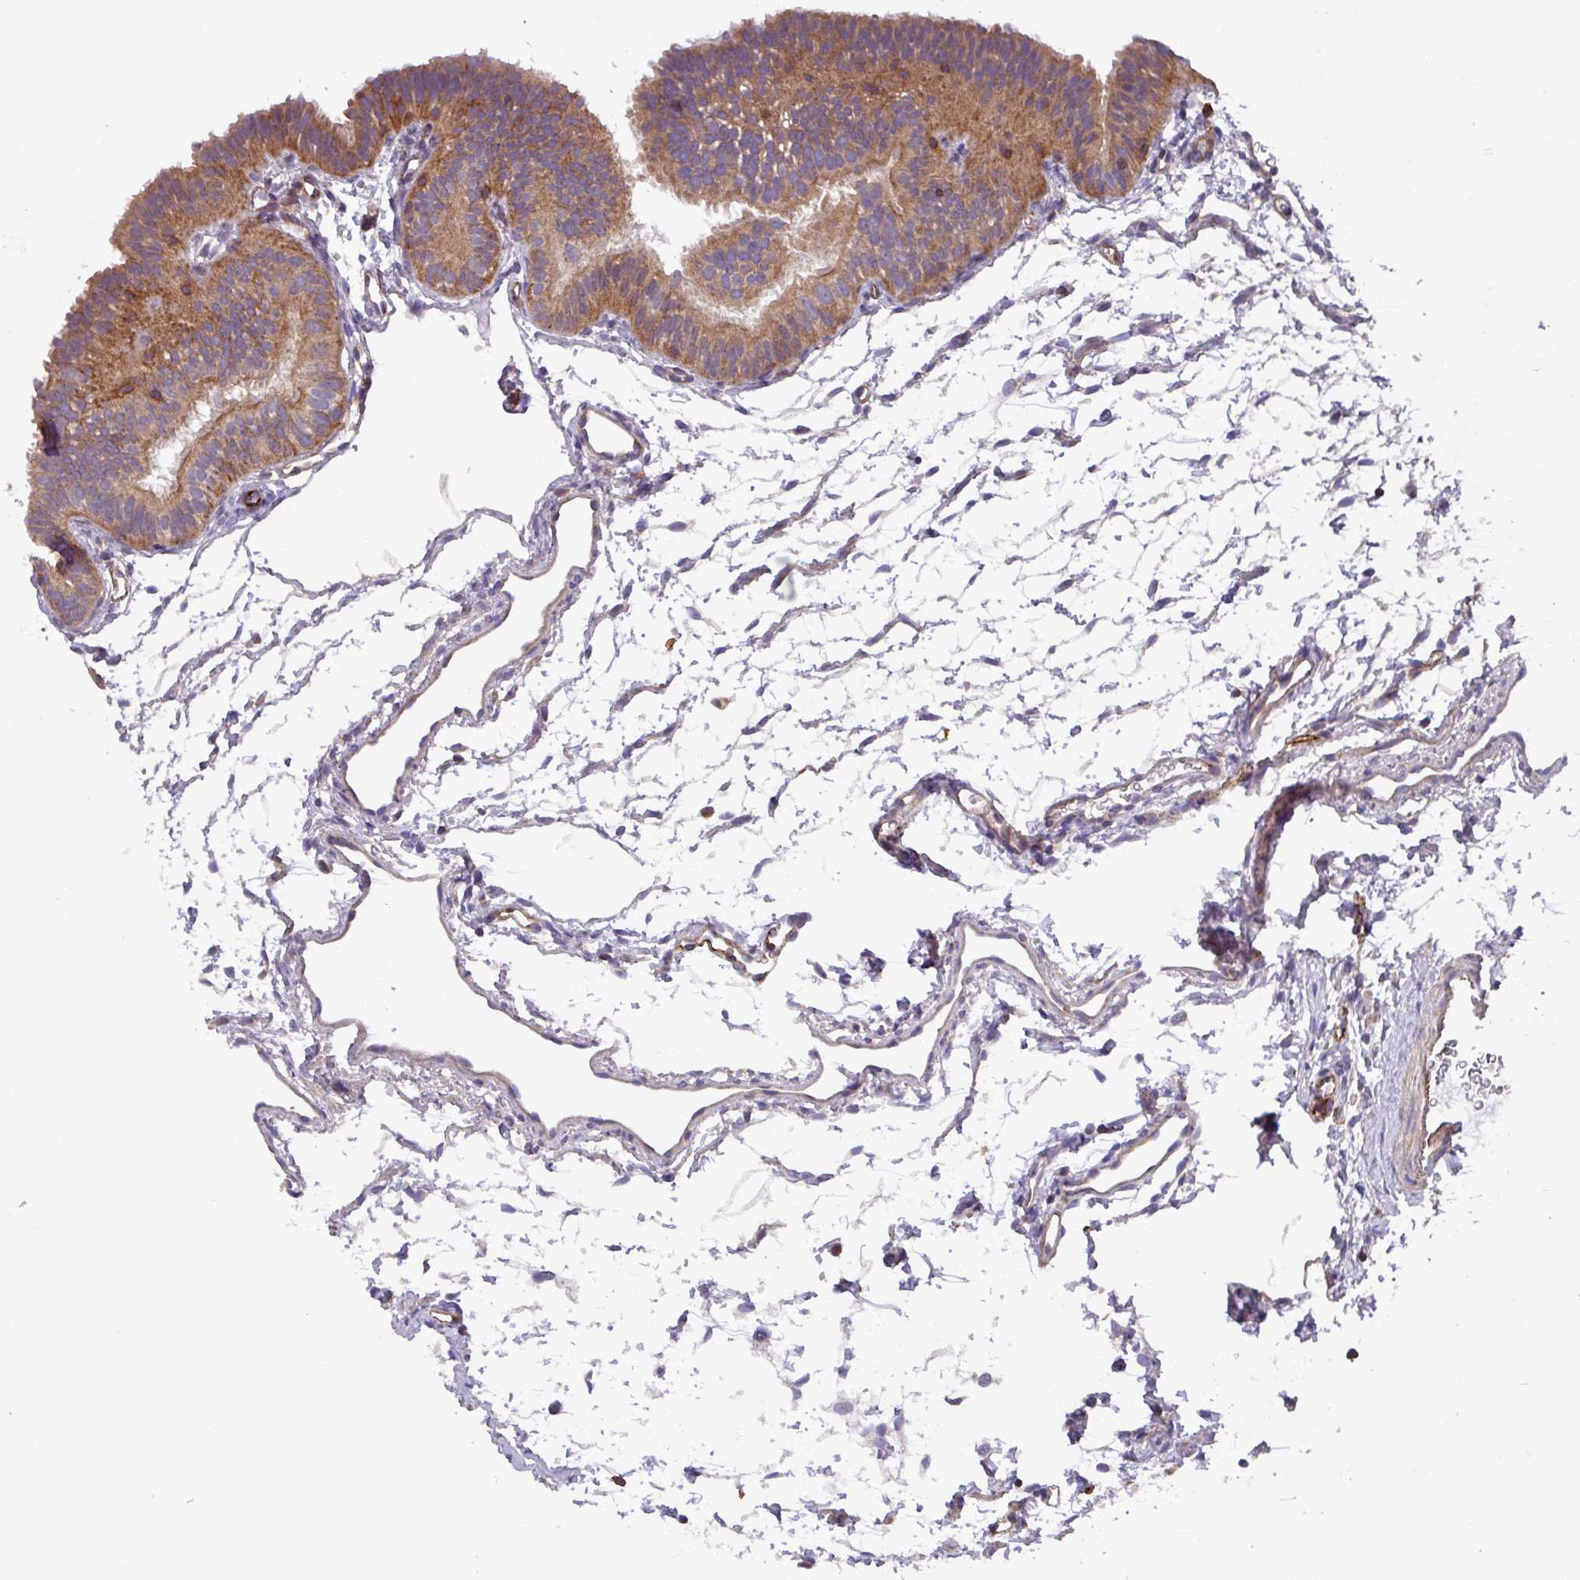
{"staining": {"intensity": "moderate", "quantity": ">75%", "location": "cytoplasmic/membranous"}, "tissue": "fallopian tube", "cell_type": "Glandular cells", "image_type": "normal", "snomed": [{"axis": "morphology", "description": "Normal tissue, NOS"}, {"axis": "topography", "description": "Fallopian tube"}], "caption": "This is an image of immunohistochemistry (IHC) staining of unremarkable fallopian tube, which shows moderate expression in the cytoplasmic/membranous of glandular cells.", "gene": "PLEKHD1", "patient": {"sex": "female", "age": 35}}